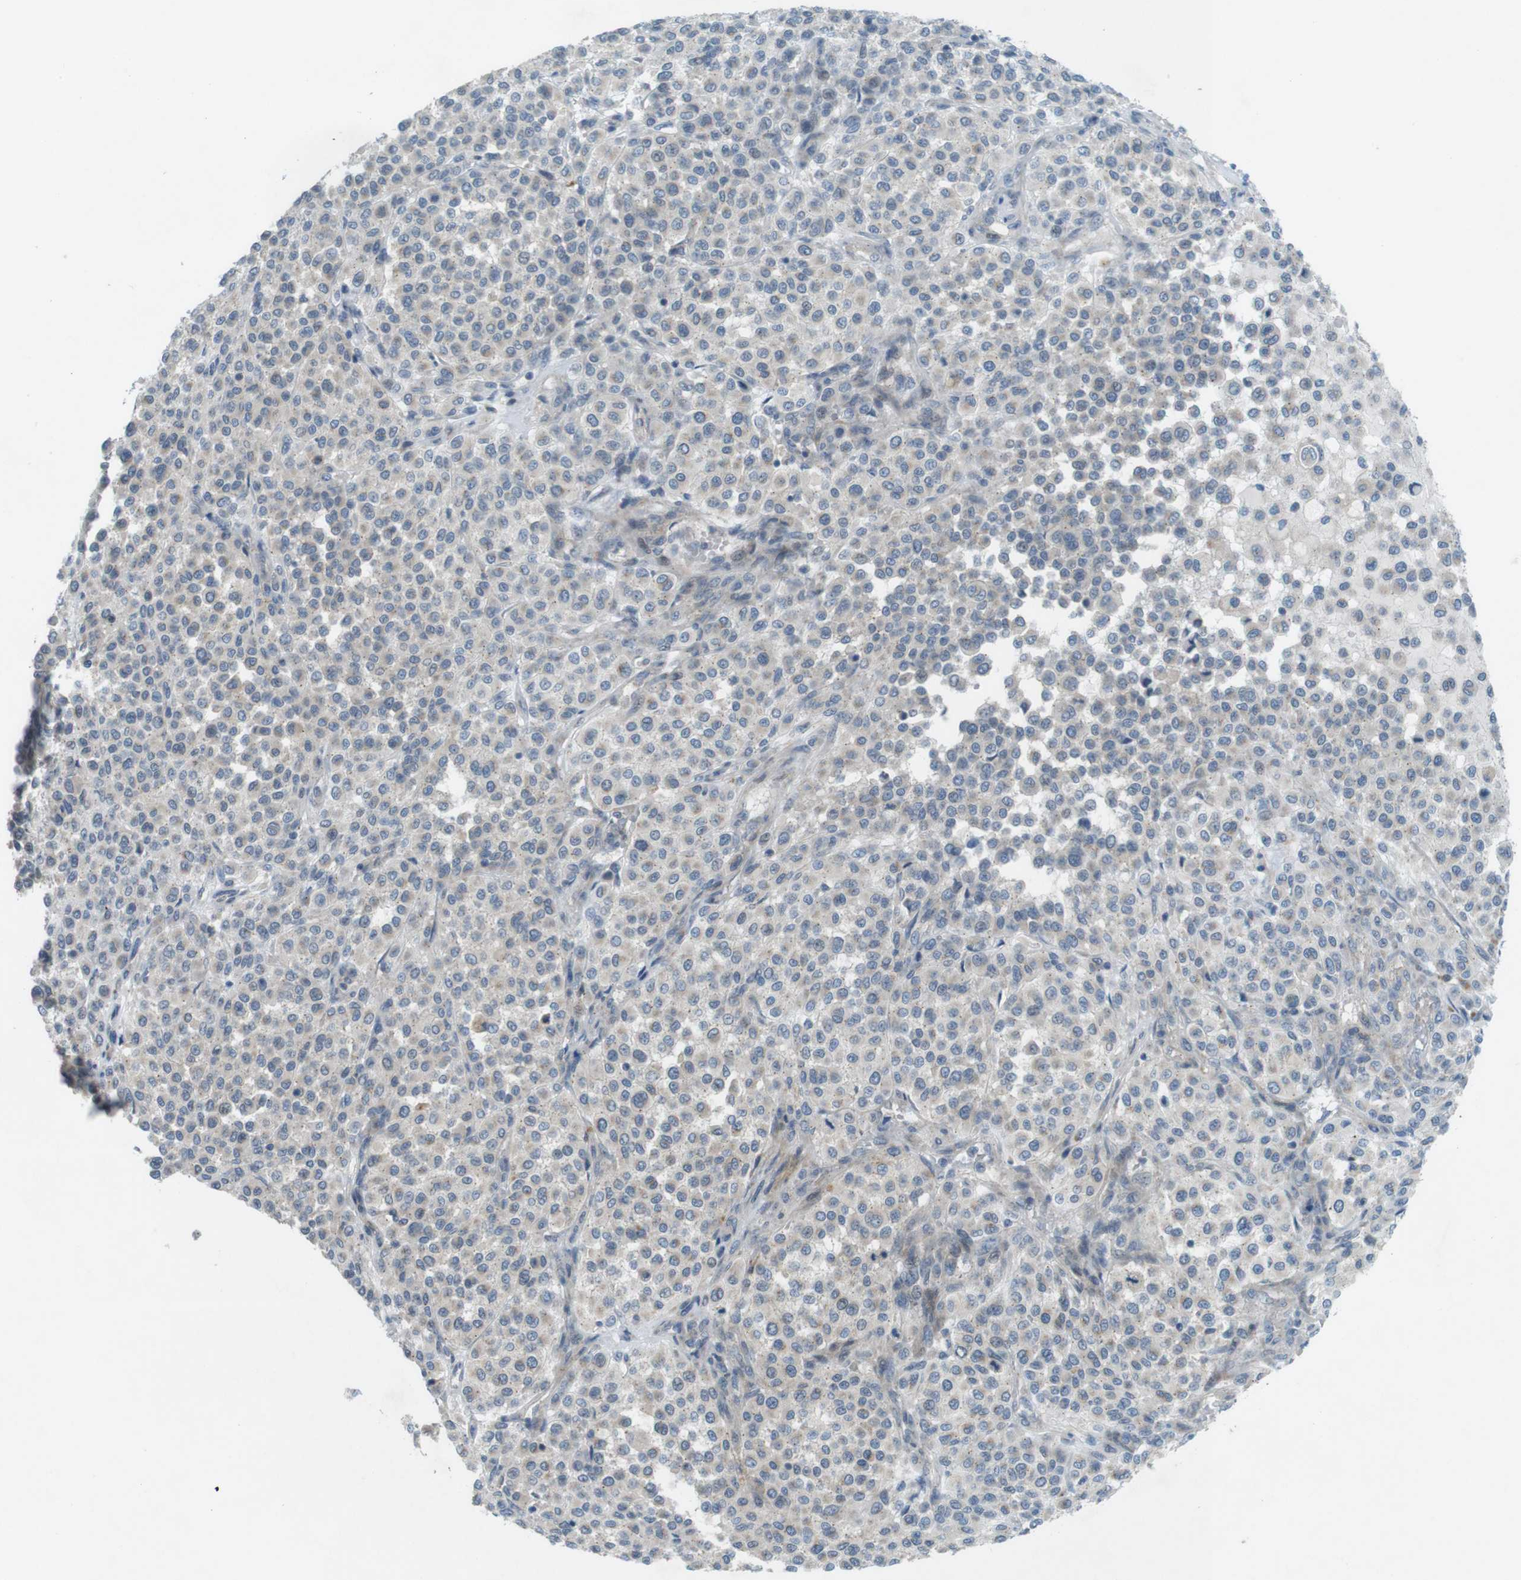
{"staining": {"intensity": "negative", "quantity": "none", "location": "none"}, "tissue": "melanoma", "cell_type": "Tumor cells", "image_type": "cancer", "snomed": [{"axis": "morphology", "description": "Malignant melanoma, Metastatic site"}, {"axis": "topography", "description": "Pancreas"}], "caption": "Histopathology image shows no protein positivity in tumor cells of melanoma tissue.", "gene": "TYW1", "patient": {"sex": "female", "age": 30}}